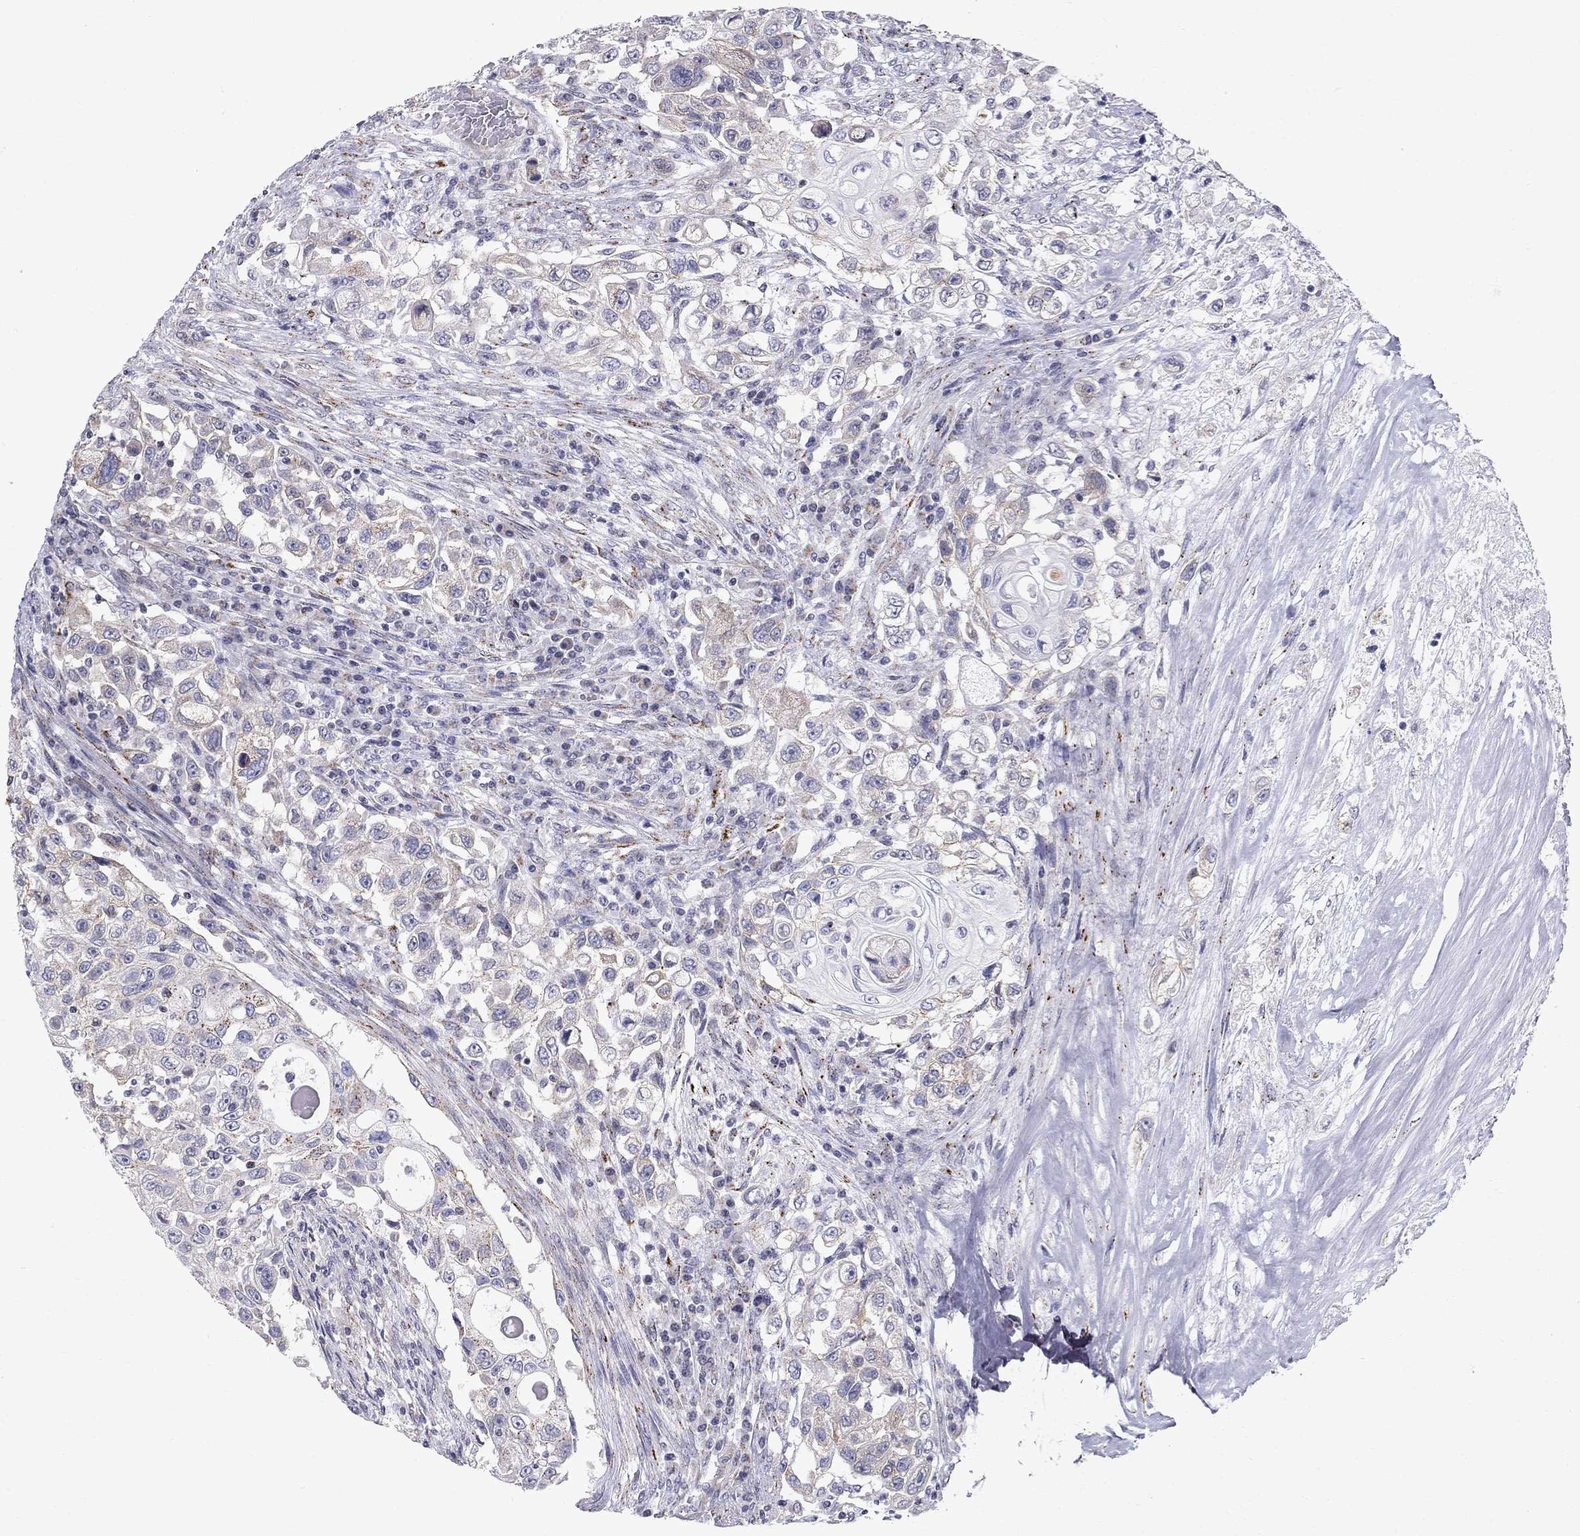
{"staining": {"intensity": "negative", "quantity": "none", "location": "none"}, "tissue": "urothelial cancer", "cell_type": "Tumor cells", "image_type": "cancer", "snomed": [{"axis": "morphology", "description": "Urothelial carcinoma, High grade"}, {"axis": "topography", "description": "Urinary bladder"}], "caption": "This is an IHC image of urothelial cancer. There is no staining in tumor cells.", "gene": "CLIC6", "patient": {"sex": "female", "age": 56}}